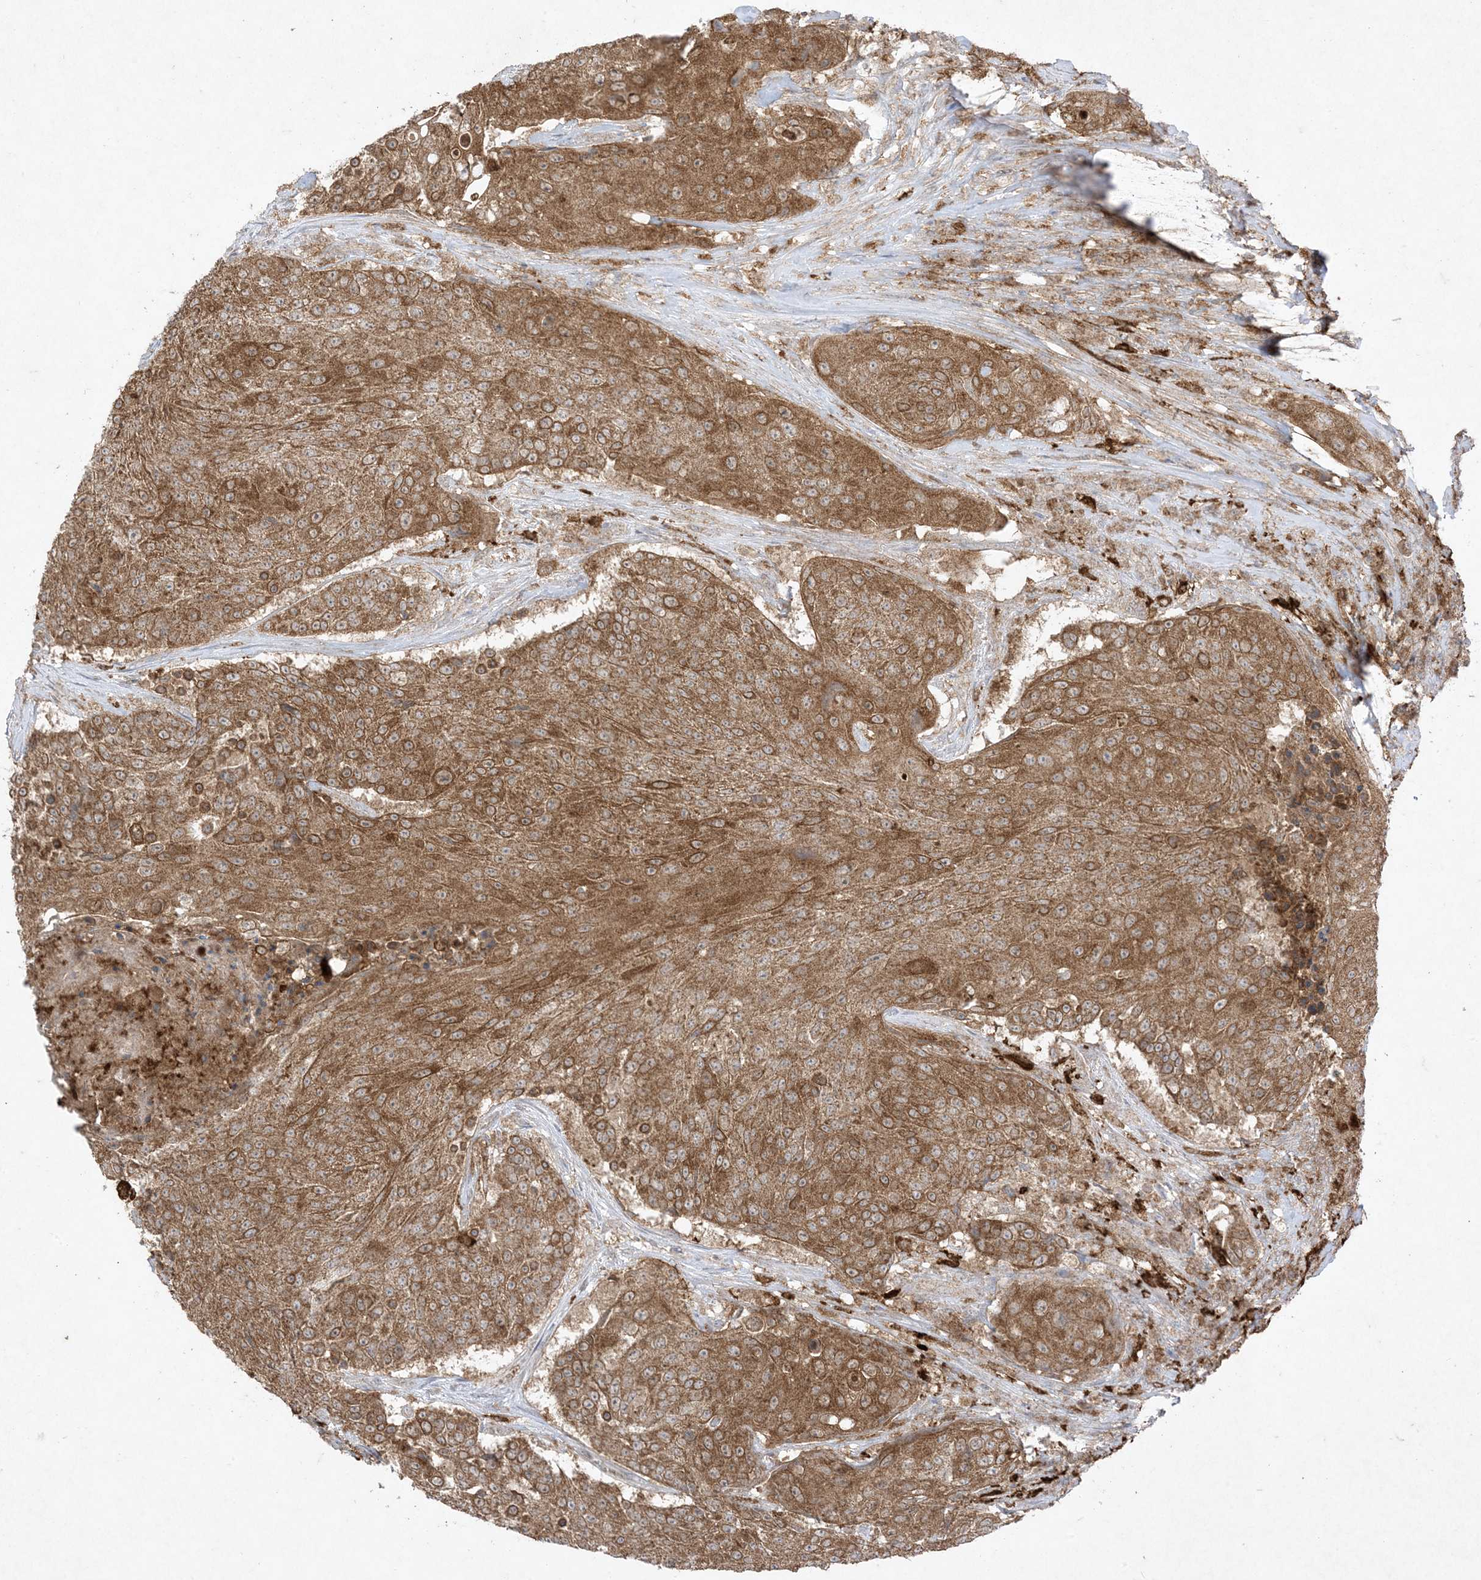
{"staining": {"intensity": "moderate", "quantity": ">75%", "location": "cytoplasmic/membranous"}, "tissue": "urothelial cancer", "cell_type": "Tumor cells", "image_type": "cancer", "snomed": [{"axis": "morphology", "description": "Urothelial carcinoma, High grade"}, {"axis": "topography", "description": "Urinary bladder"}], "caption": "Urothelial cancer was stained to show a protein in brown. There is medium levels of moderate cytoplasmic/membranous positivity in about >75% of tumor cells.", "gene": "UBE2C", "patient": {"sex": "female", "age": 63}}